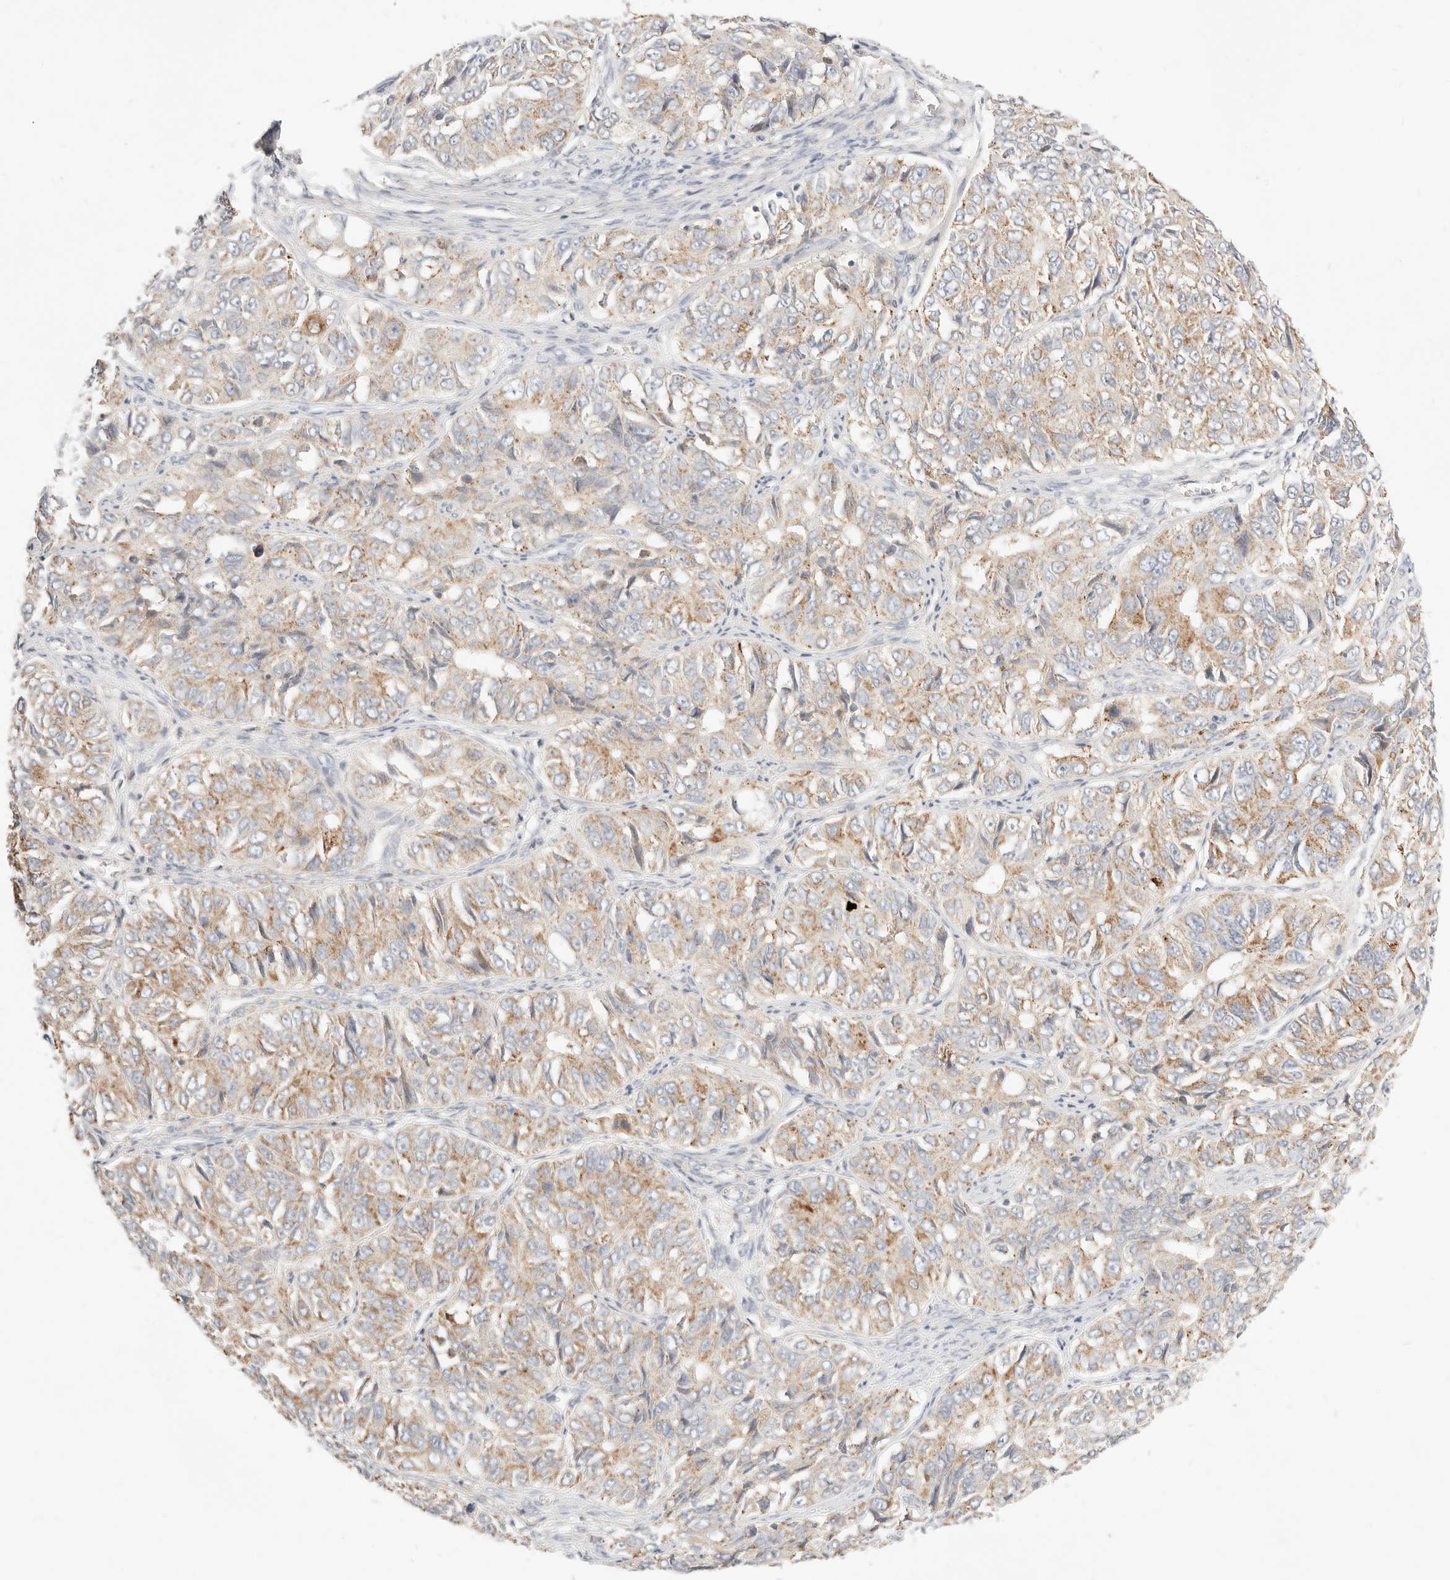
{"staining": {"intensity": "moderate", "quantity": "25%-75%", "location": "cytoplasmic/membranous"}, "tissue": "ovarian cancer", "cell_type": "Tumor cells", "image_type": "cancer", "snomed": [{"axis": "morphology", "description": "Carcinoma, endometroid"}, {"axis": "topography", "description": "Ovary"}], "caption": "The immunohistochemical stain highlights moderate cytoplasmic/membranous staining in tumor cells of ovarian cancer tissue.", "gene": "ACOX1", "patient": {"sex": "female", "age": 51}}